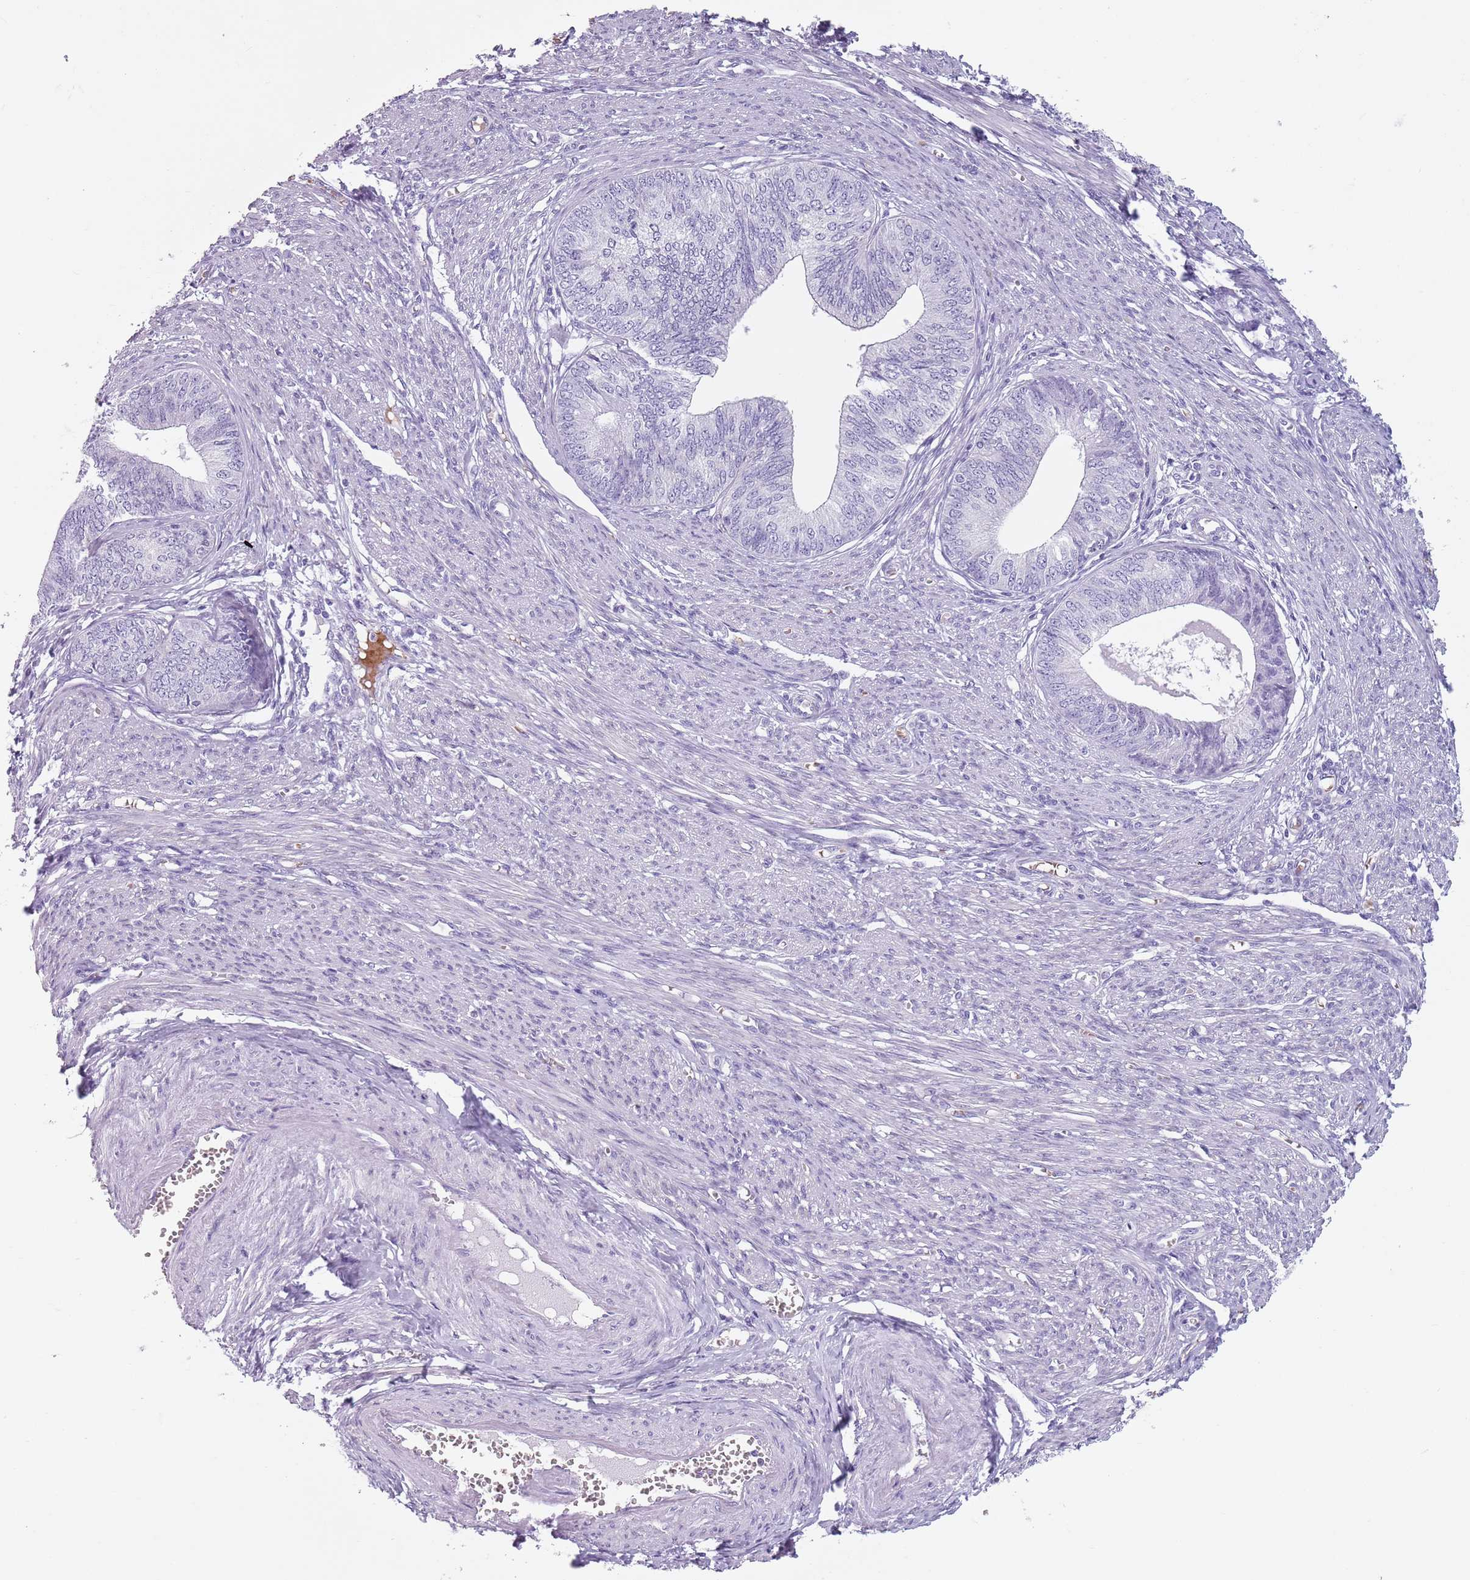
{"staining": {"intensity": "negative", "quantity": "none", "location": "none"}, "tissue": "endometrial cancer", "cell_type": "Tumor cells", "image_type": "cancer", "snomed": [{"axis": "morphology", "description": "Adenocarcinoma, NOS"}, {"axis": "topography", "description": "Endometrium"}], "caption": "Tumor cells are negative for protein expression in human endometrial cancer (adenocarcinoma).", "gene": "SPESP1", "patient": {"sex": "female", "age": 68}}